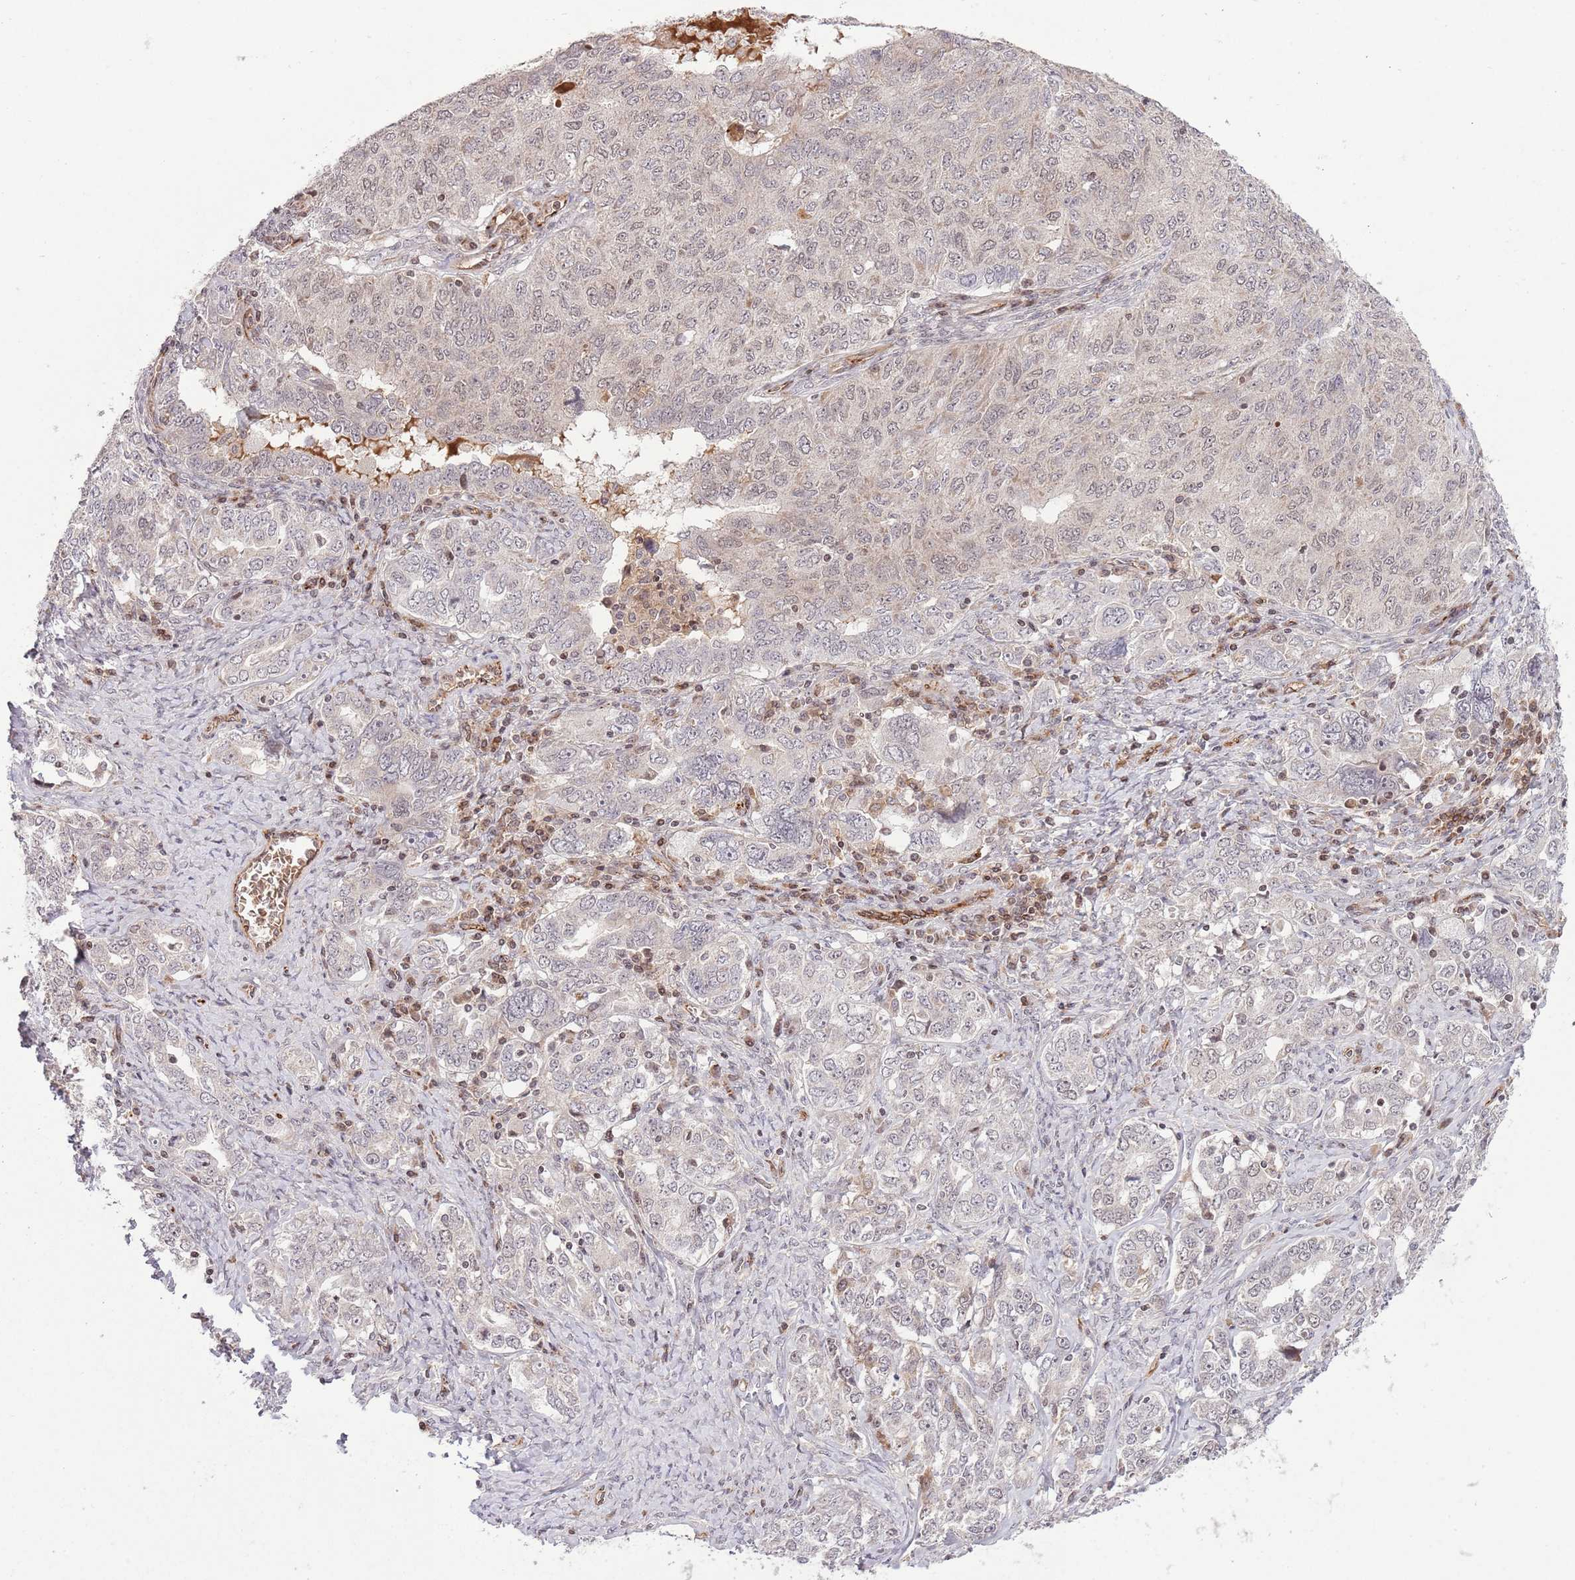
{"staining": {"intensity": "weak", "quantity": "<25%", "location": "nuclear"}, "tissue": "ovarian cancer", "cell_type": "Tumor cells", "image_type": "cancer", "snomed": [{"axis": "morphology", "description": "Carcinoma, endometroid"}, {"axis": "topography", "description": "Ovary"}], "caption": "DAB immunohistochemical staining of ovarian cancer (endometroid carcinoma) reveals no significant expression in tumor cells. The staining is performed using DAB brown chromogen with nuclei counter-stained in using hematoxylin.", "gene": "DPP10", "patient": {"sex": "female", "age": 62}}